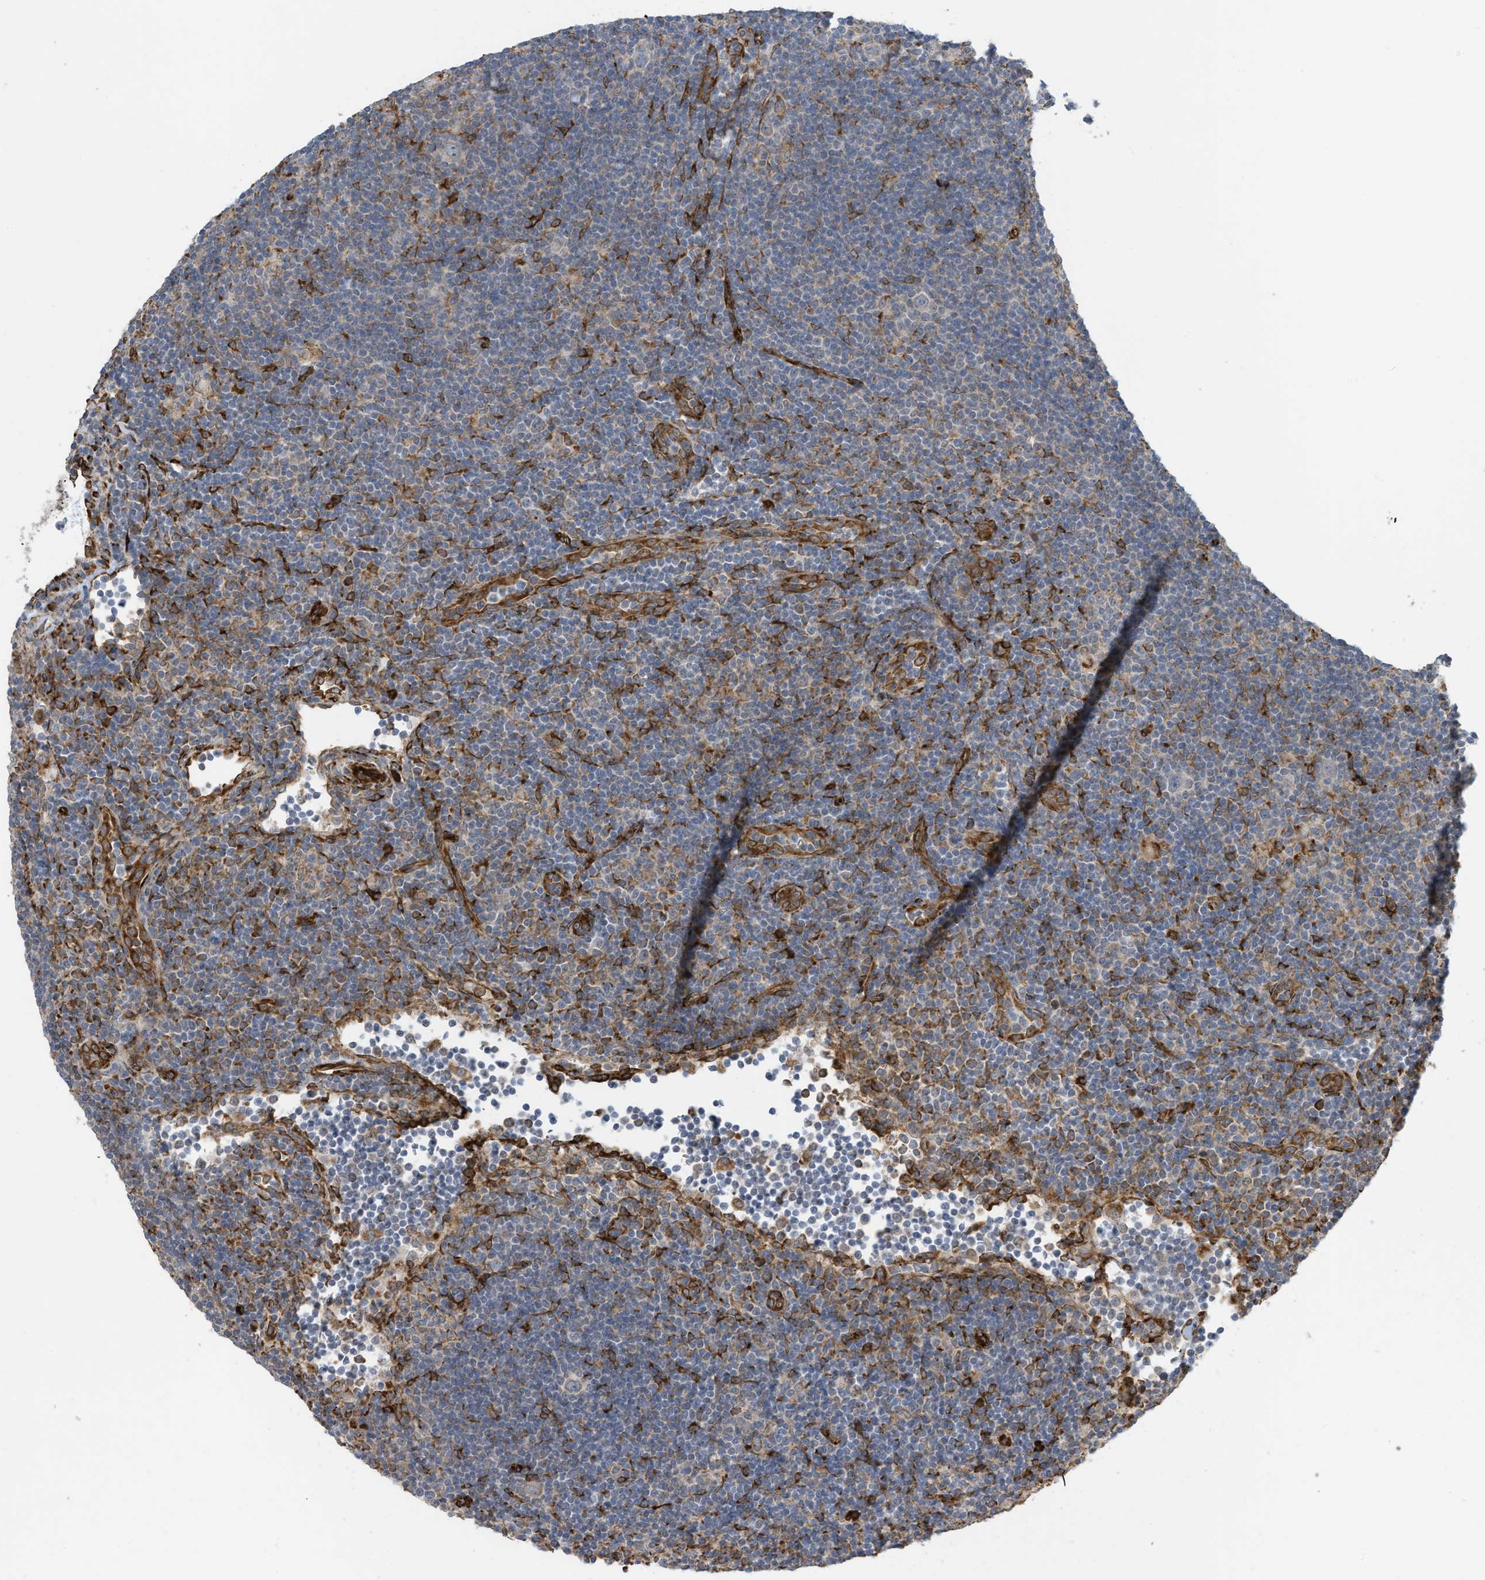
{"staining": {"intensity": "negative", "quantity": "none", "location": "none"}, "tissue": "lymphoma", "cell_type": "Tumor cells", "image_type": "cancer", "snomed": [{"axis": "morphology", "description": "Hodgkin's disease, NOS"}, {"axis": "topography", "description": "Lymph node"}], "caption": "Histopathology image shows no significant protein staining in tumor cells of lymphoma.", "gene": "ZBTB45", "patient": {"sex": "female", "age": 57}}